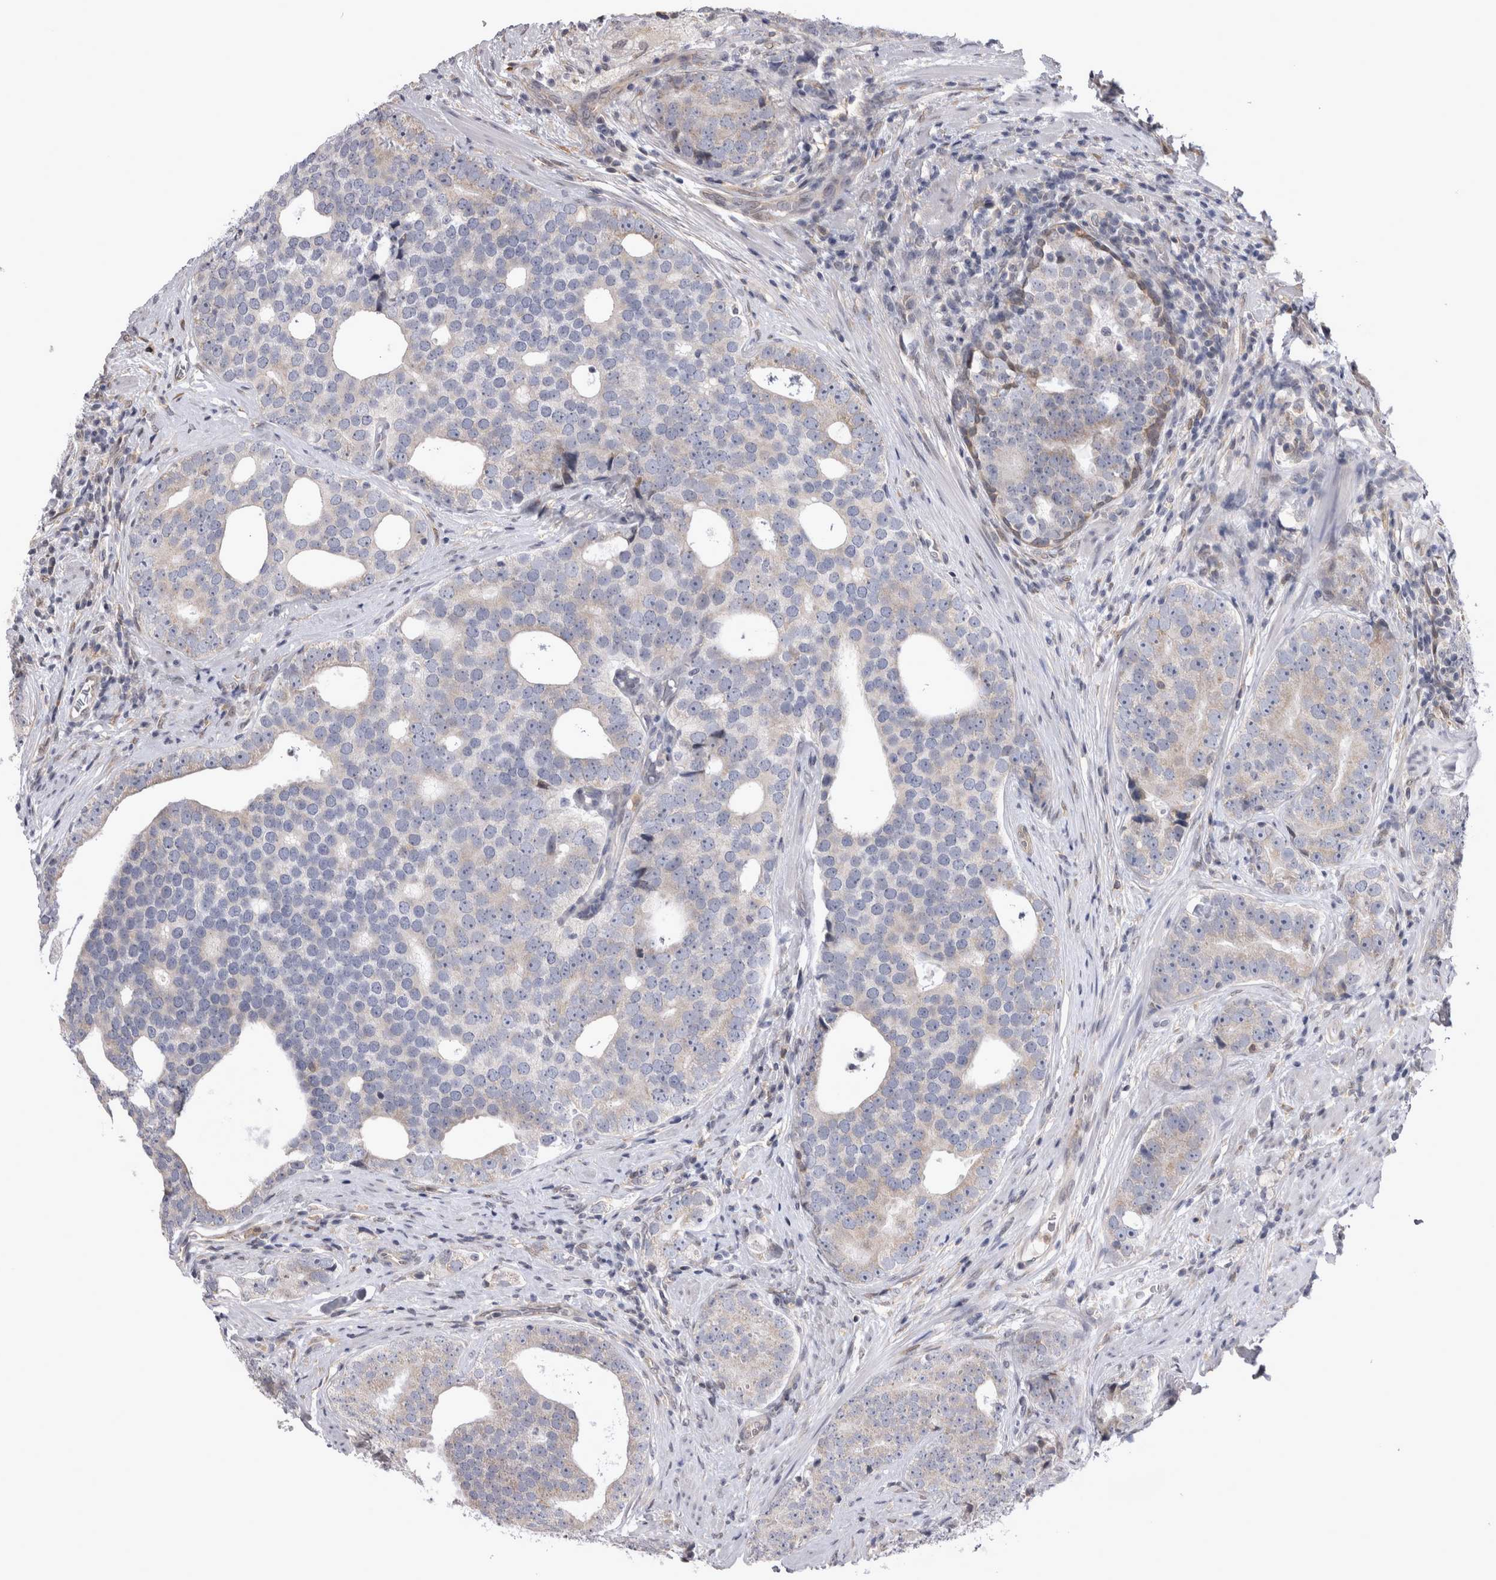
{"staining": {"intensity": "moderate", "quantity": "25%-75%", "location": "cytoplasmic/membranous"}, "tissue": "prostate cancer", "cell_type": "Tumor cells", "image_type": "cancer", "snomed": [{"axis": "morphology", "description": "Adenocarcinoma, High grade"}, {"axis": "topography", "description": "Prostate"}], "caption": "This micrograph reveals prostate cancer stained with immunohistochemistry (IHC) to label a protein in brown. The cytoplasmic/membranous of tumor cells show moderate positivity for the protein. Nuclei are counter-stained blue.", "gene": "CHIC2", "patient": {"sex": "male", "age": 56}}